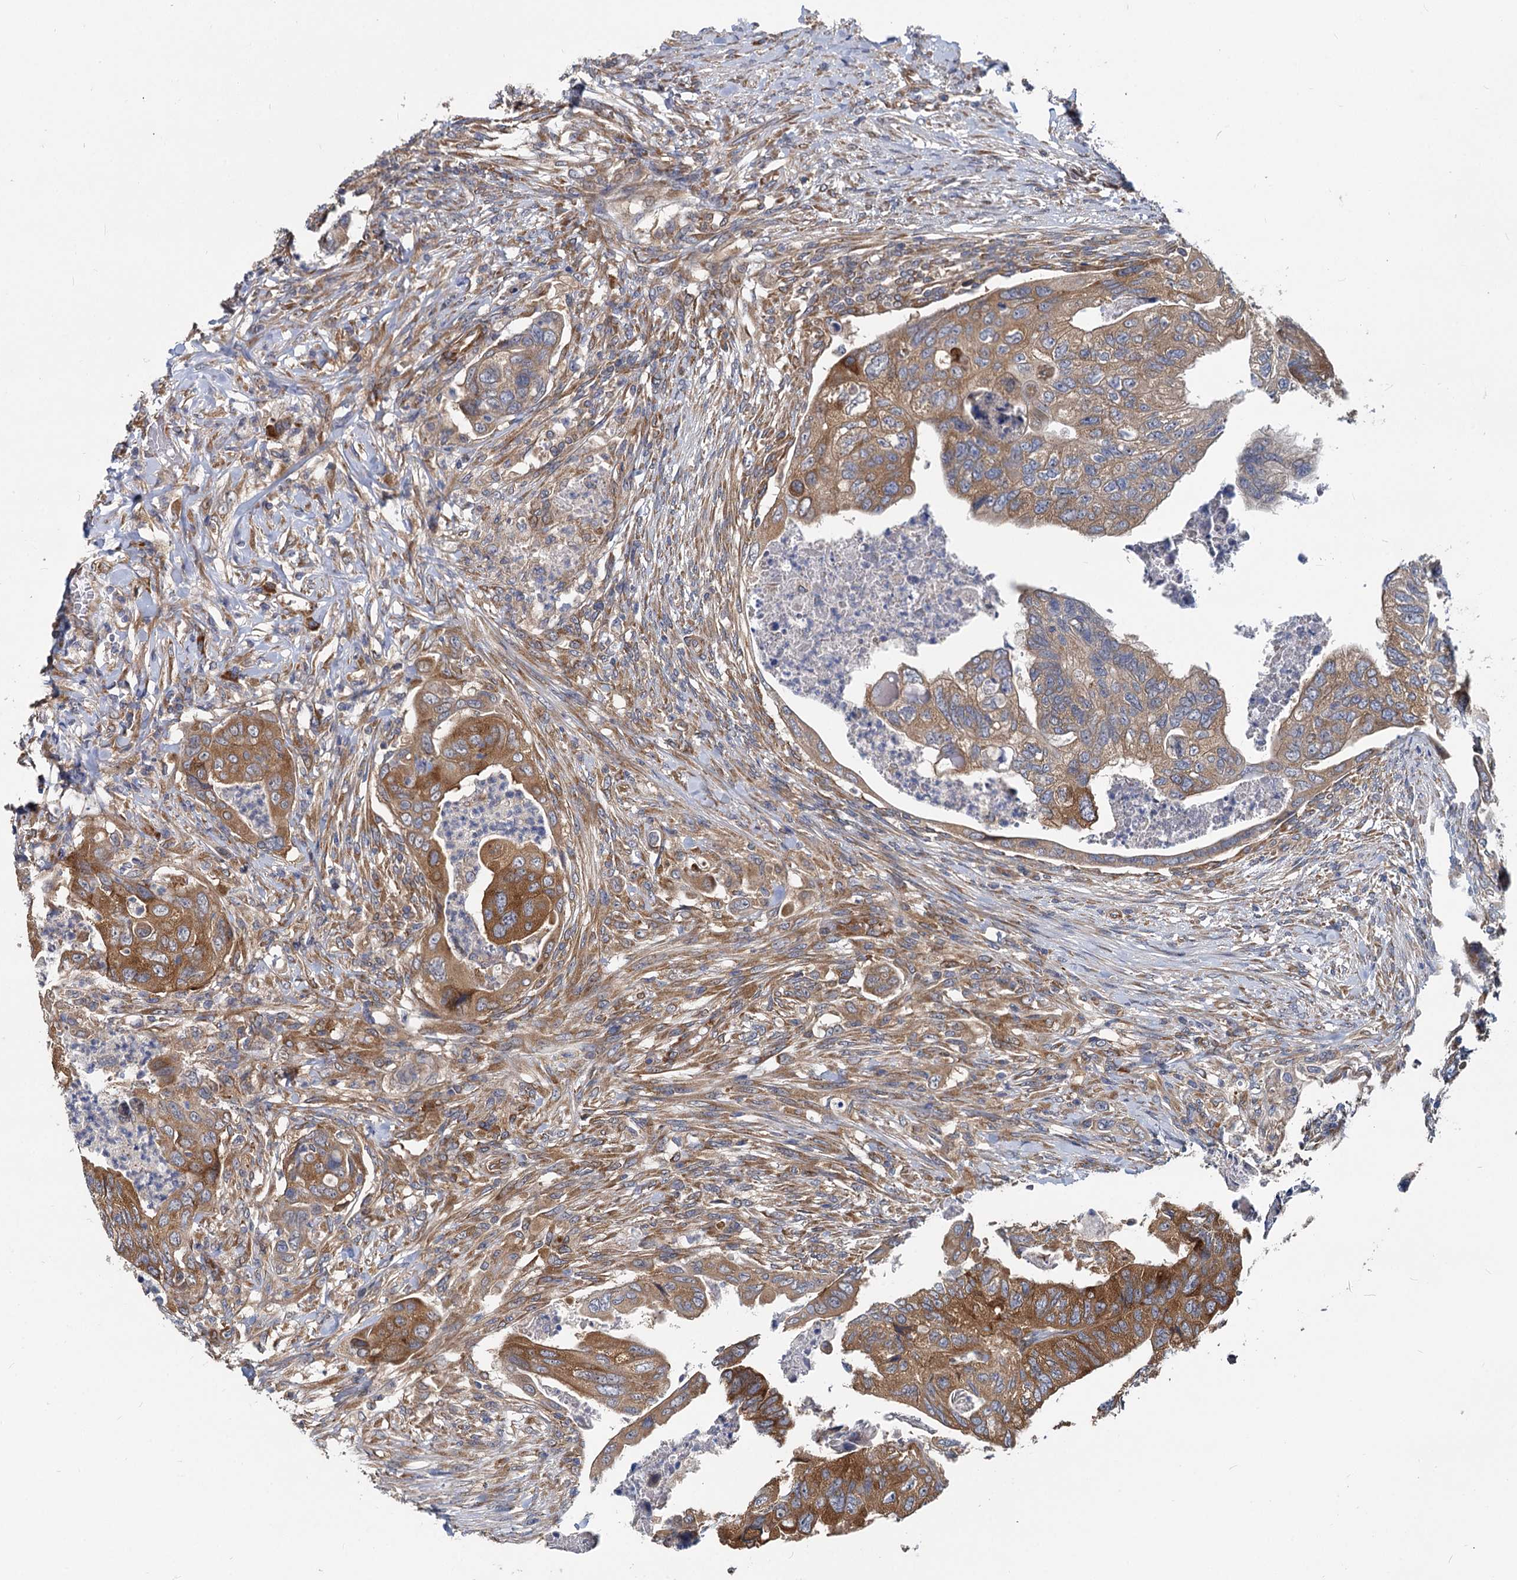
{"staining": {"intensity": "moderate", "quantity": ">75%", "location": "cytoplasmic/membranous"}, "tissue": "colorectal cancer", "cell_type": "Tumor cells", "image_type": "cancer", "snomed": [{"axis": "morphology", "description": "Adenocarcinoma, NOS"}, {"axis": "topography", "description": "Rectum"}], "caption": "The image displays a brown stain indicating the presence of a protein in the cytoplasmic/membranous of tumor cells in colorectal cancer (adenocarcinoma).", "gene": "EIF2B2", "patient": {"sex": "male", "age": 63}}